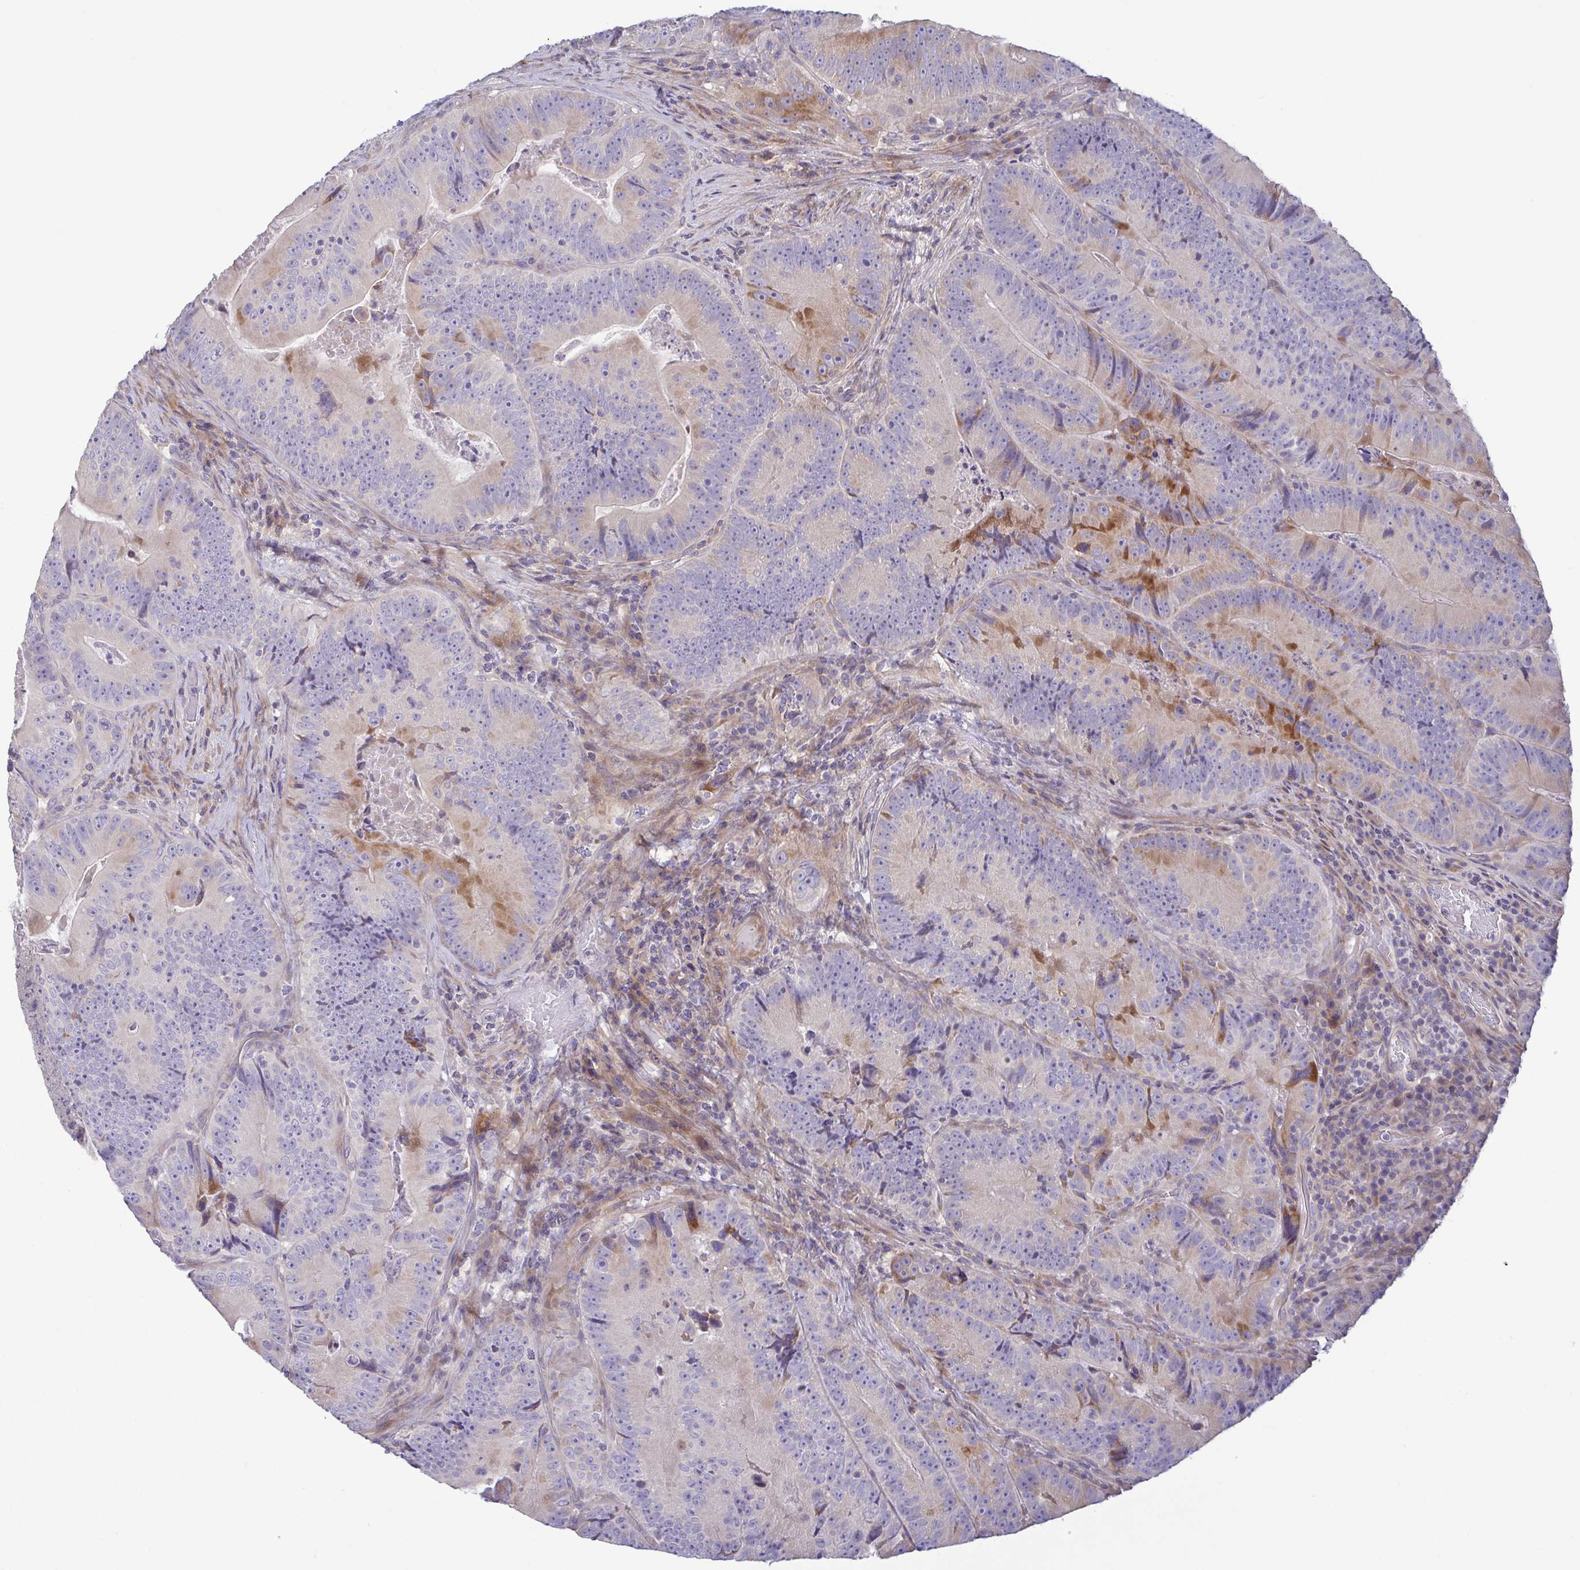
{"staining": {"intensity": "moderate", "quantity": "<25%", "location": "cytoplasmic/membranous"}, "tissue": "colorectal cancer", "cell_type": "Tumor cells", "image_type": "cancer", "snomed": [{"axis": "morphology", "description": "Adenocarcinoma, NOS"}, {"axis": "topography", "description": "Colon"}], "caption": "A brown stain highlights moderate cytoplasmic/membranous expression of a protein in colorectal cancer tumor cells. The staining is performed using DAB brown chromogen to label protein expression. The nuclei are counter-stained blue using hematoxylin.", "gene": "LMF2", "patient": {"sex": "female", "age": 86}}